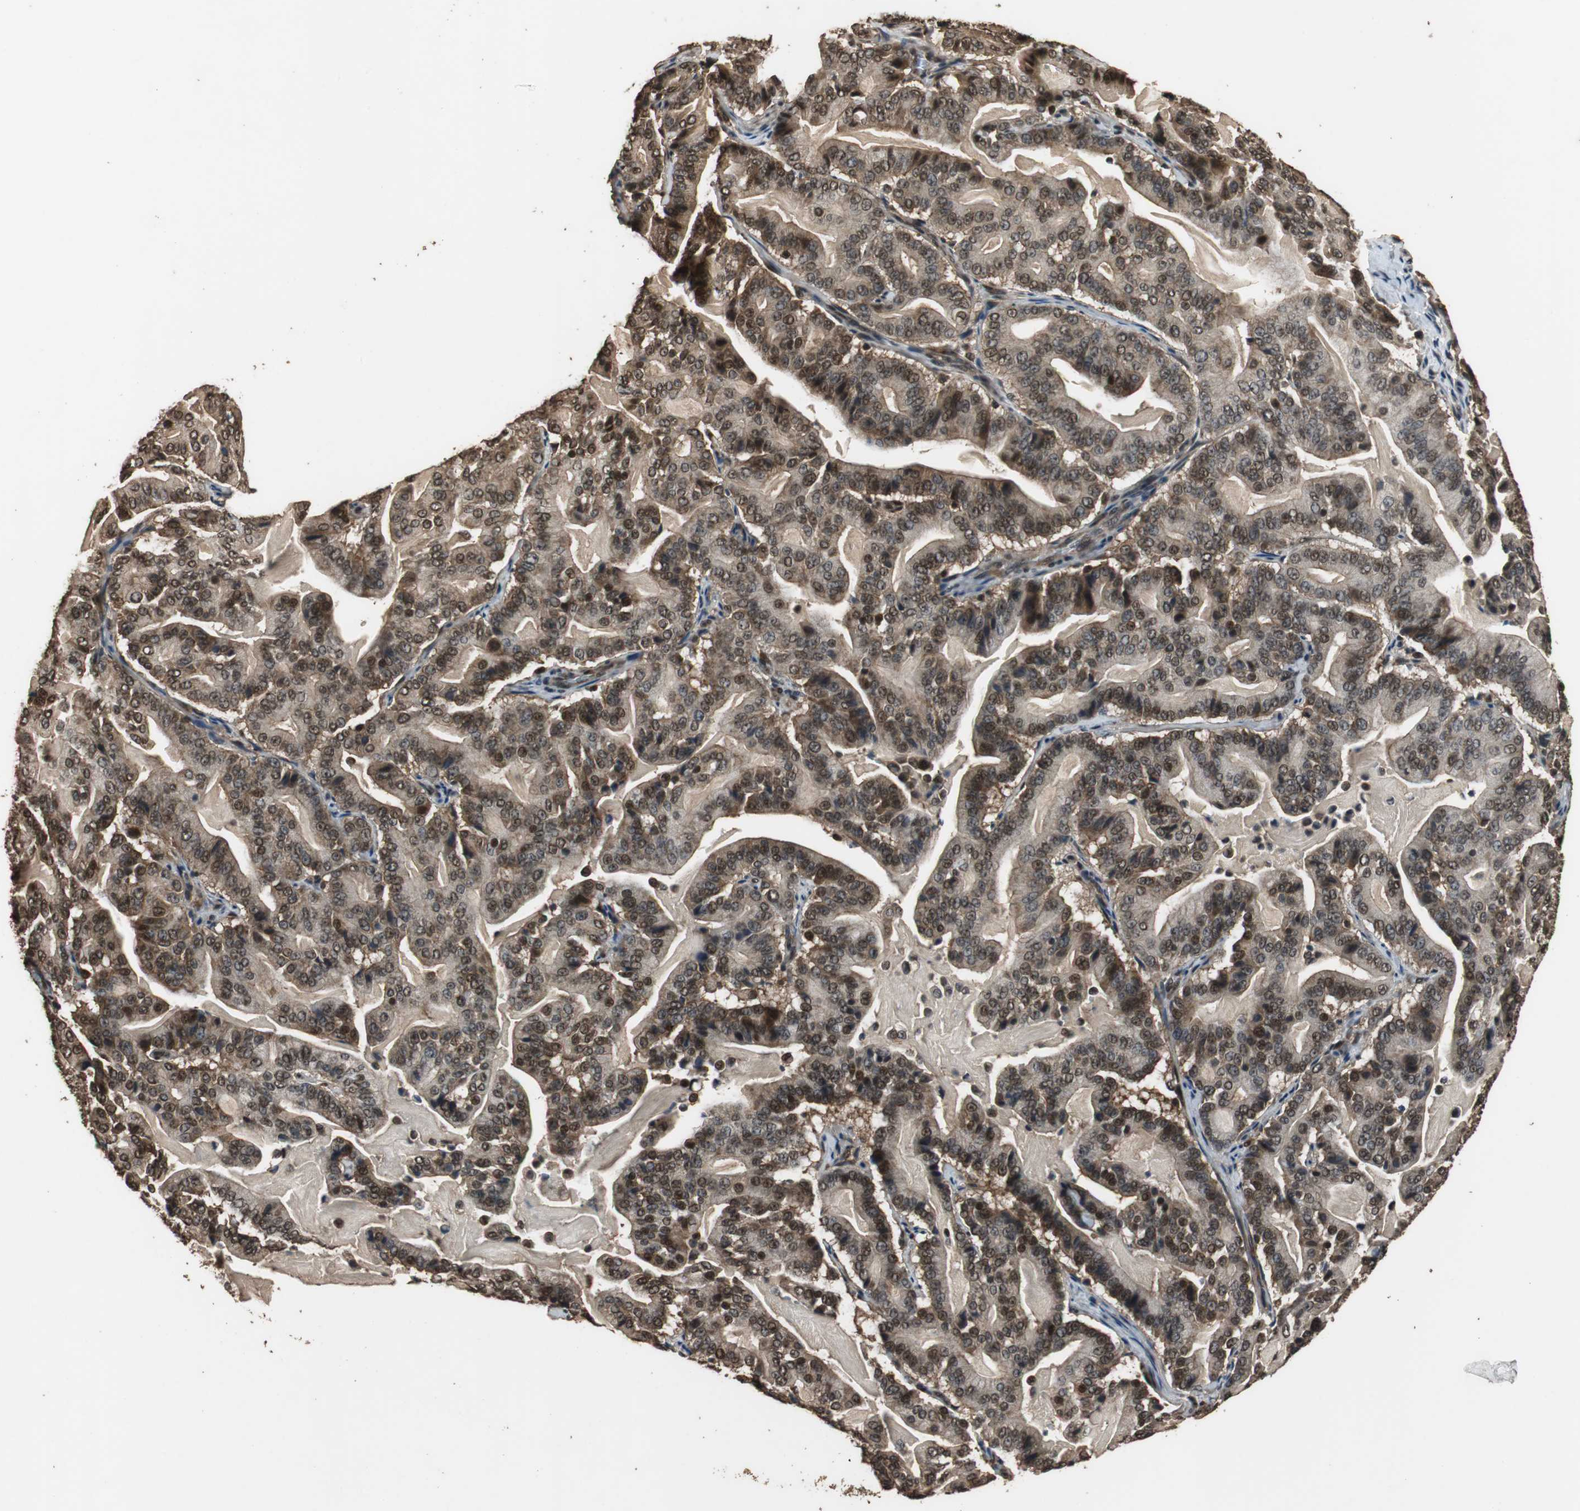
{"staining": {"intensity": "strong", "quantity": ">75%", "location": "cytoplasmic/membranous,nuclear"}, "tissue": "pancreatic cancer", "cell_type": "Tumor cells", "image_type": "cancer", "snomed": [{"axis": "morphology", "description": "Adenocarcinoma, NOS"}, {"axis": "topography", "description": "Pancreas"}], "caption": "Protein staining of pancreatic adenocarcinoma tissue demonstrates strong cytoplasmic/membranous and nuclear staining in about >75% of tumor cells.", "gene": "ZNF18", "patient": {"sex": "male", "age": 63}}